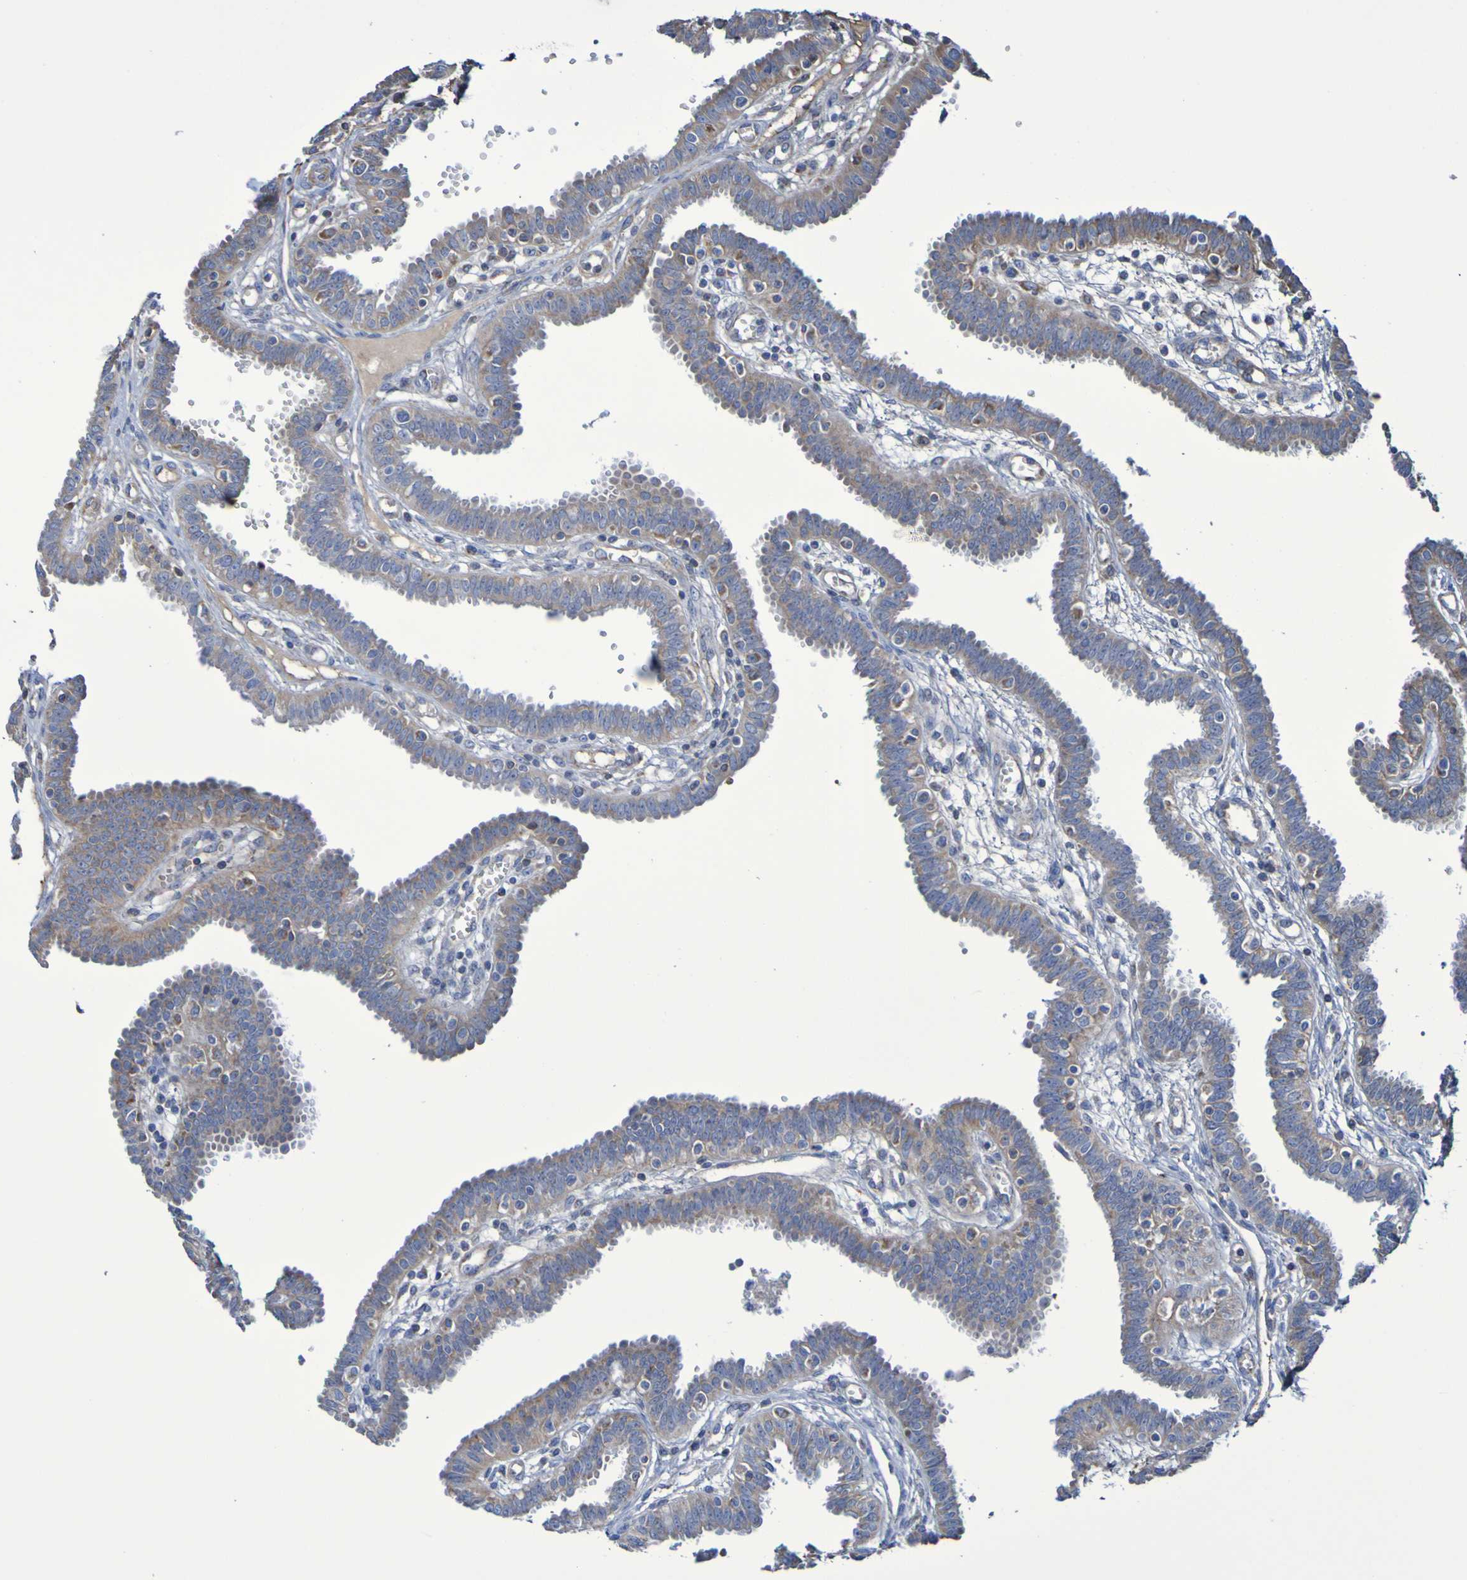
{"staining": {"intensity": "weak", "quantity": ">75%", "location": "cytoplasmic/membranous"}, "tissue": "fallopian tube", "cell_type": "Glandular cells", "image_type": "normal", "snomed": [{"axis": "morphology", "description": "Normal tissue, NOS"}, {"axis": "topography", "description": "Fallopian tube"}], "caption": "Immunohistochemical staining of unremarkable fallopian tube exhibits low levels of weak cytoplasmic/membranous staining in about >75% of glandular cells. (IHC, brightfield microscopy, high magnification).", "gene": "CNTN2", "patient": {"sex": "female", "age": 32}}